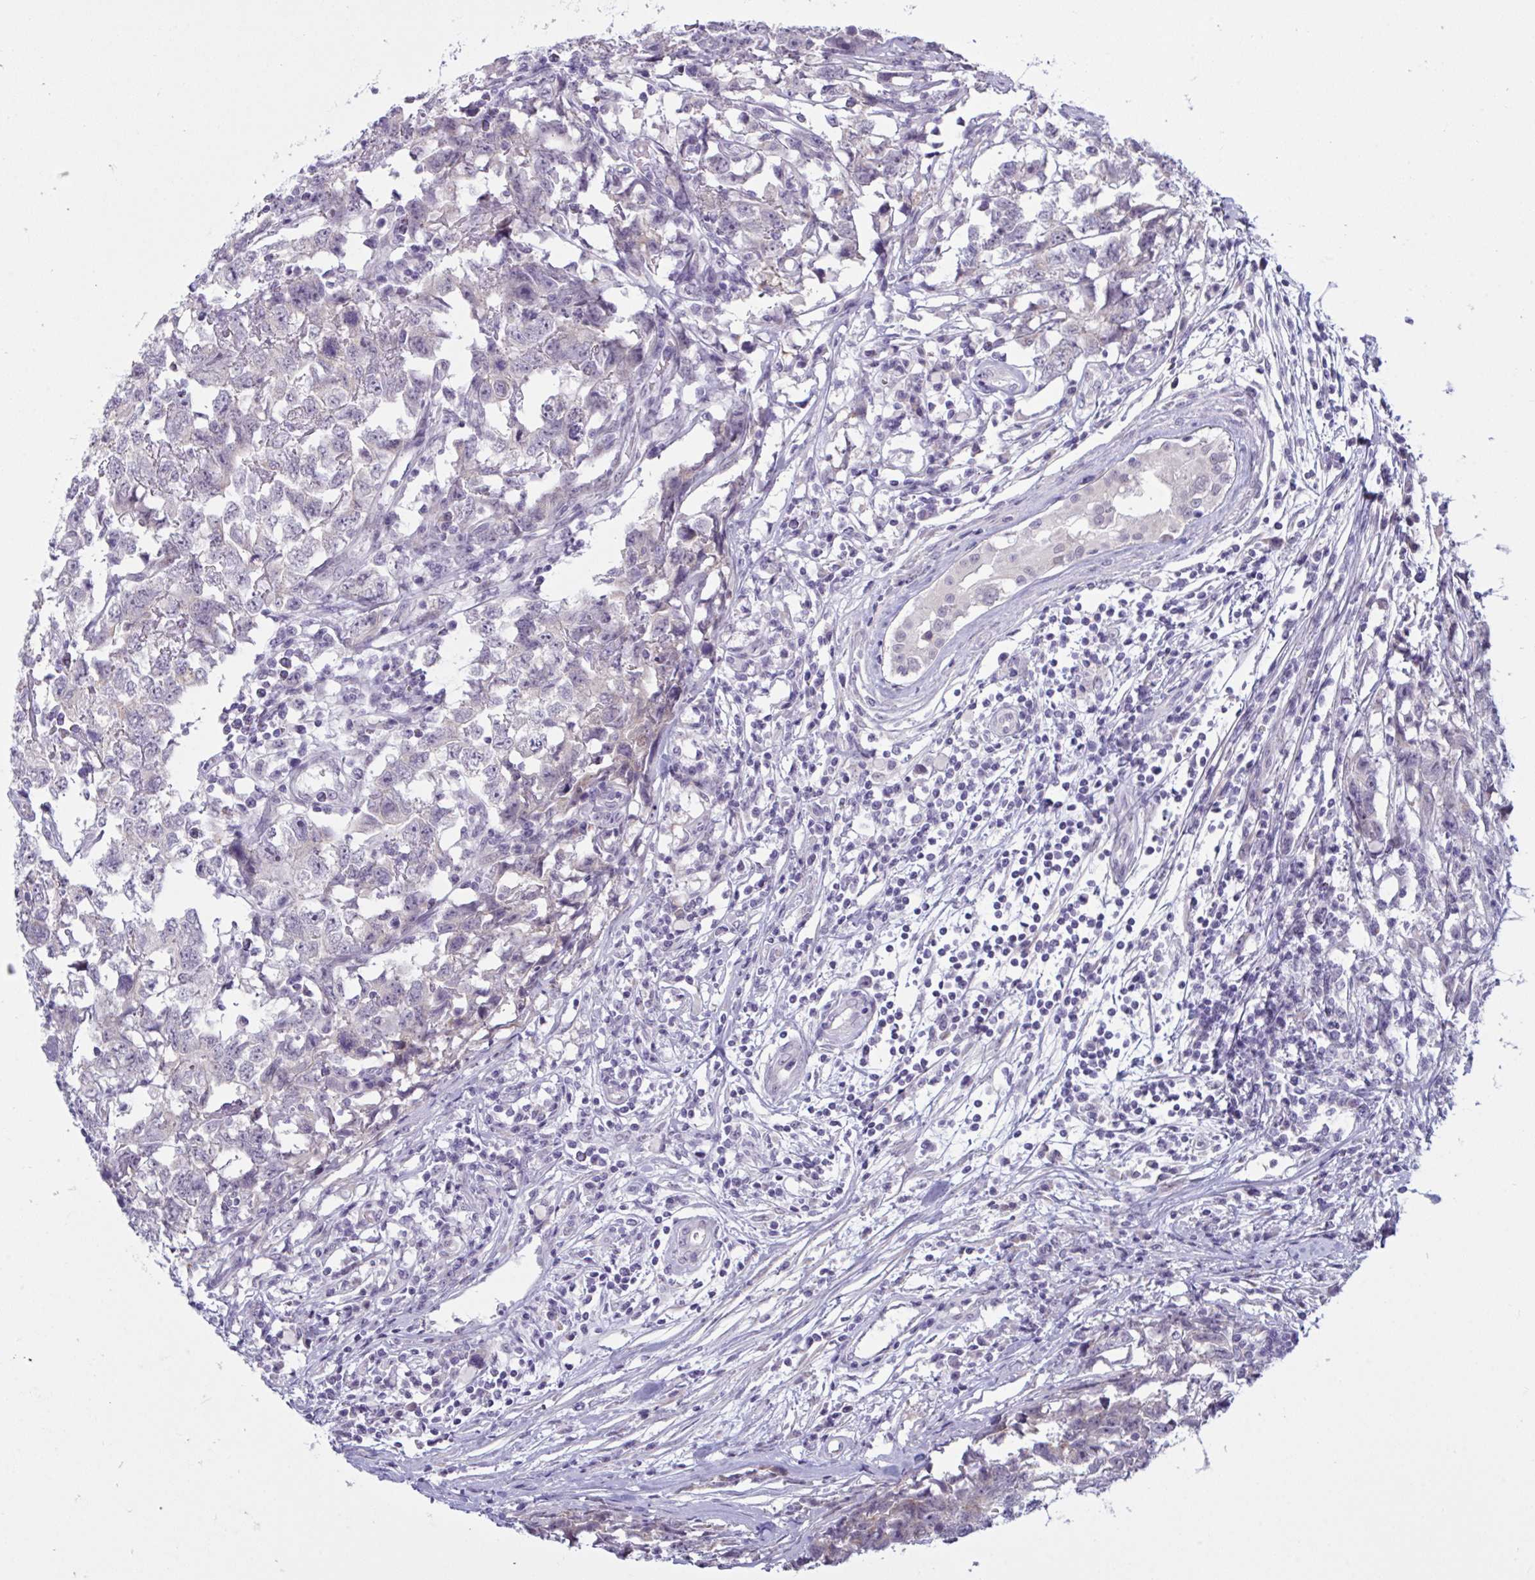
{"staining": {"intensity": "negative", "quantity": "none", "location": "none"}, "tissue": "testis cancer", "cell_type": "Tumor cells", "image_type": "cancer", "snomed": [{"axis": "morphology", "description": "Carcinoma, Embryonal, NOS"}, {"axis": "topography", "description": "Testis"}], "caption": "DAB immunohistochemical staining of embryonal carcinoma (testis) exhibits no significant positivity in tumor cells.", "gene": "TCEAL8", "patient": {"sex": "male", "age": 22}}